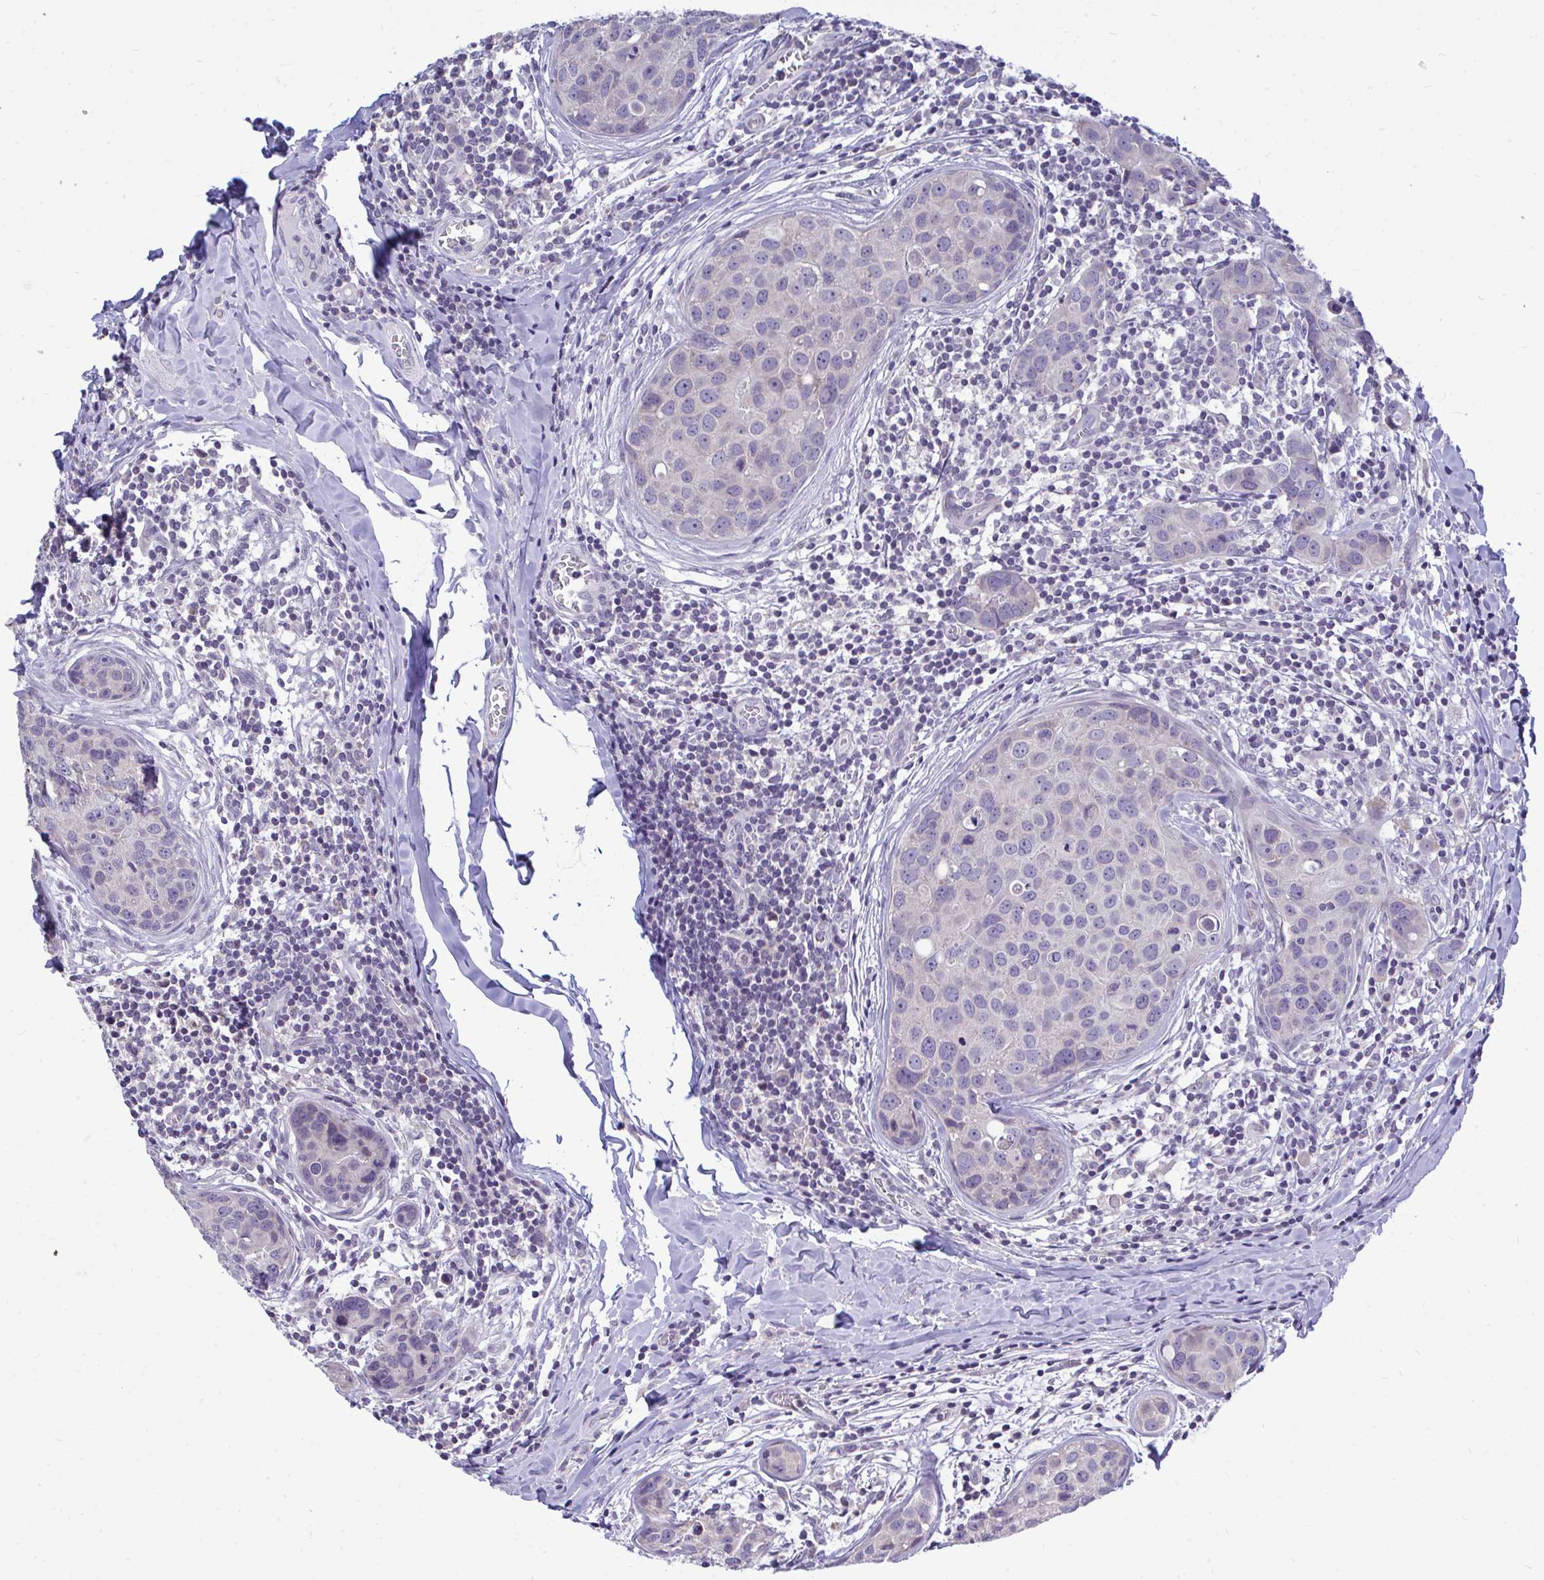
{"staining": {"intensity": "negative", "quantity": "none", "location": "none"}, "tissue": "breast cancer", "cell_type": "Tumor cells", "image_type": "cancer", "snomed": [{"axis": "morphology", "description": "Duct carcinoma"}, {"axis": "topography", "description": "Breast"}], "caption": "This is an immunohistochemistry micrograph of breast cancer. There is no staining in tumor cells.", "gene": "PIGK", "patient": {"sex": "female", "age": 24}}